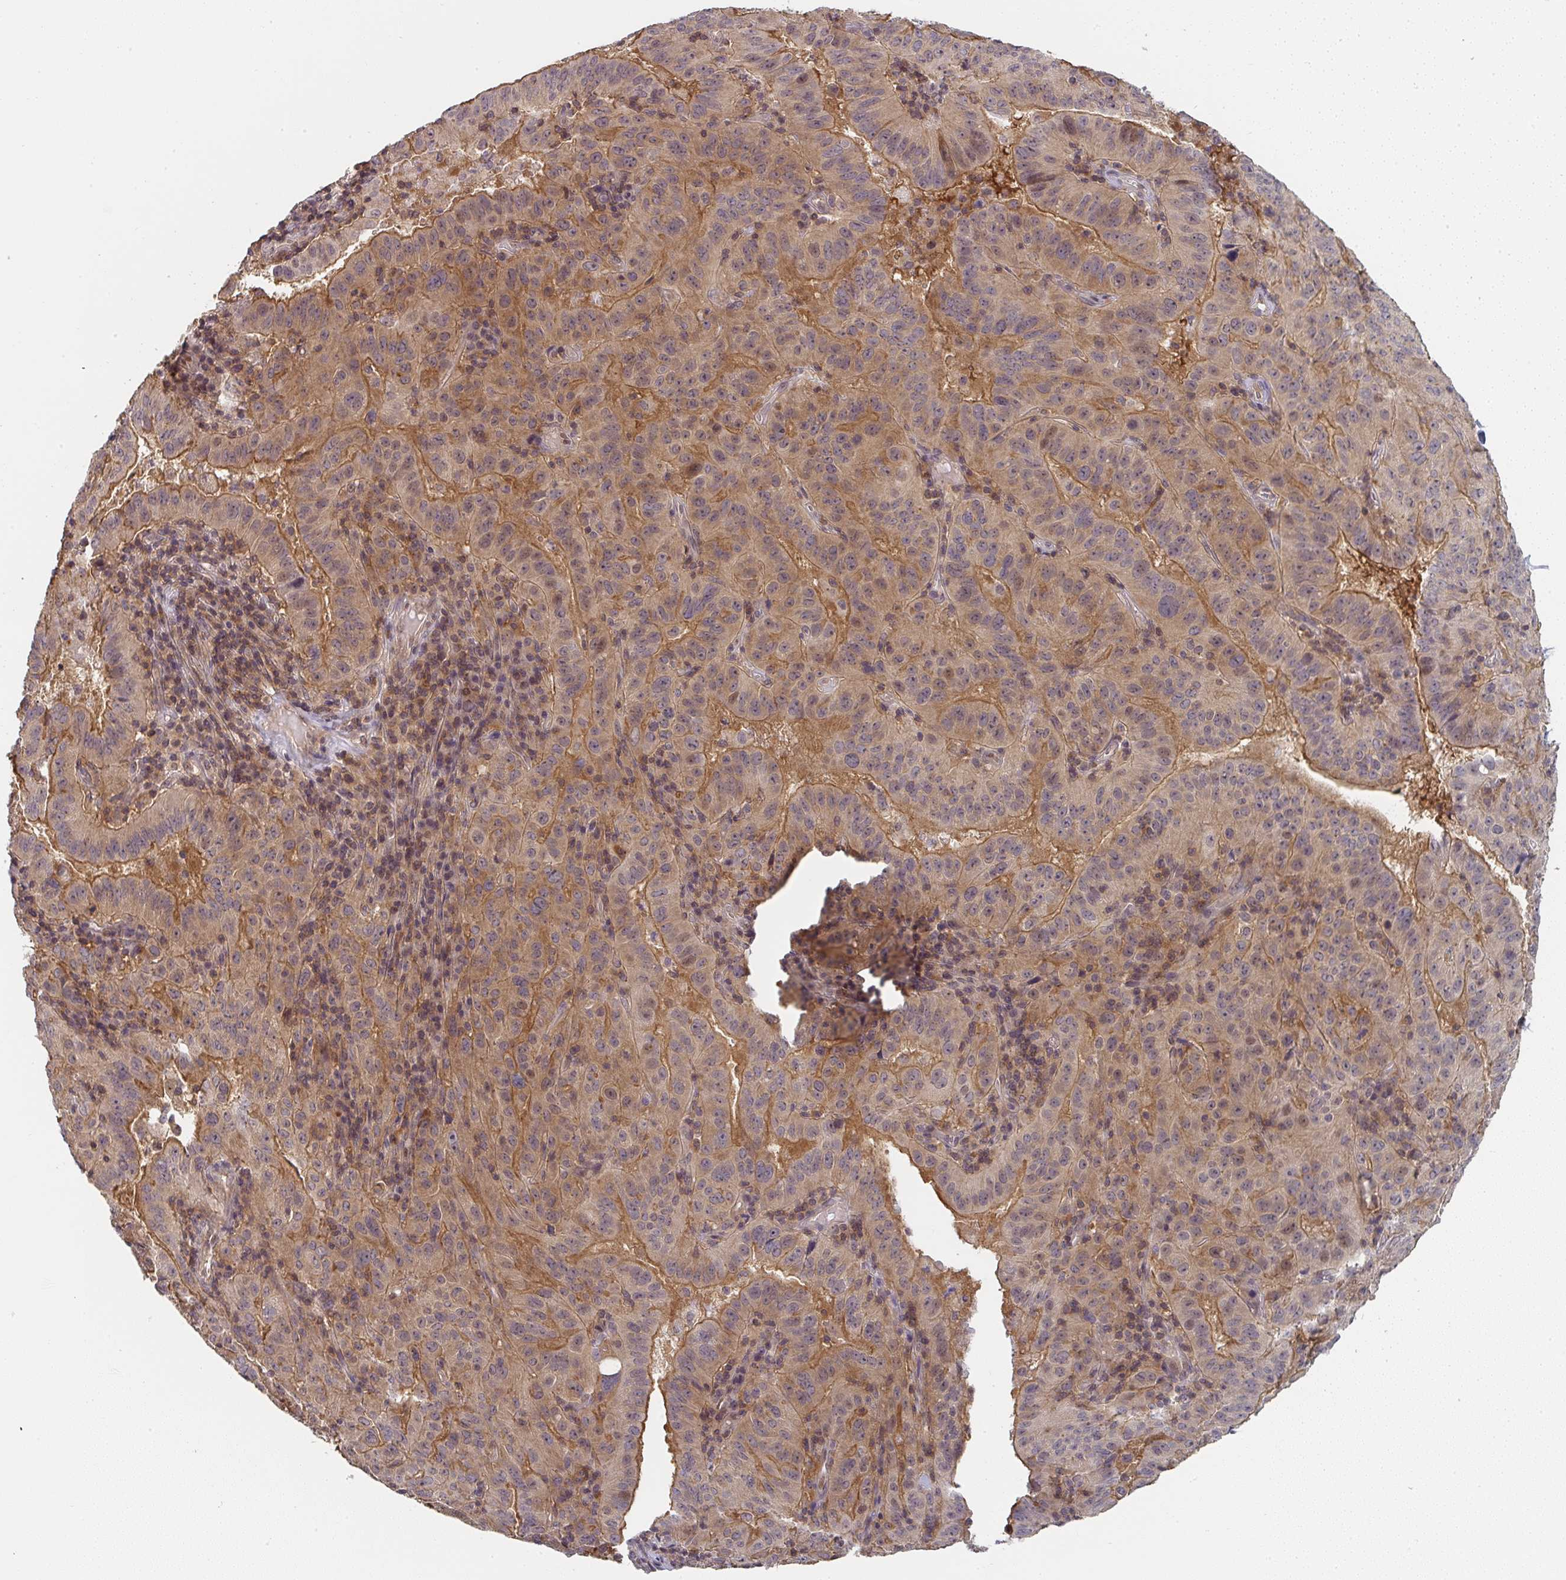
{"staining": {"intensity": "moderate", "quantity": ">75%", "location": "cytoplasmic/membranous"}, "tissue": "pancreatic cancer", "cell_type": "Tumor cells", "image_type": "cancer", "snomed": [{"axis": "morphology", "description": "Adenocarcinoma, NOS"}, {"axis": "topography", "description": "Pancreas"}], "caption": "Protein staining displays moderate cytoplasmic/membranous expression in approximately >75% of tumor cells in adenocarcinoma (pancreatic).", "gene": "RANGRF", "patient": {"sex": "male", "age": 63}}